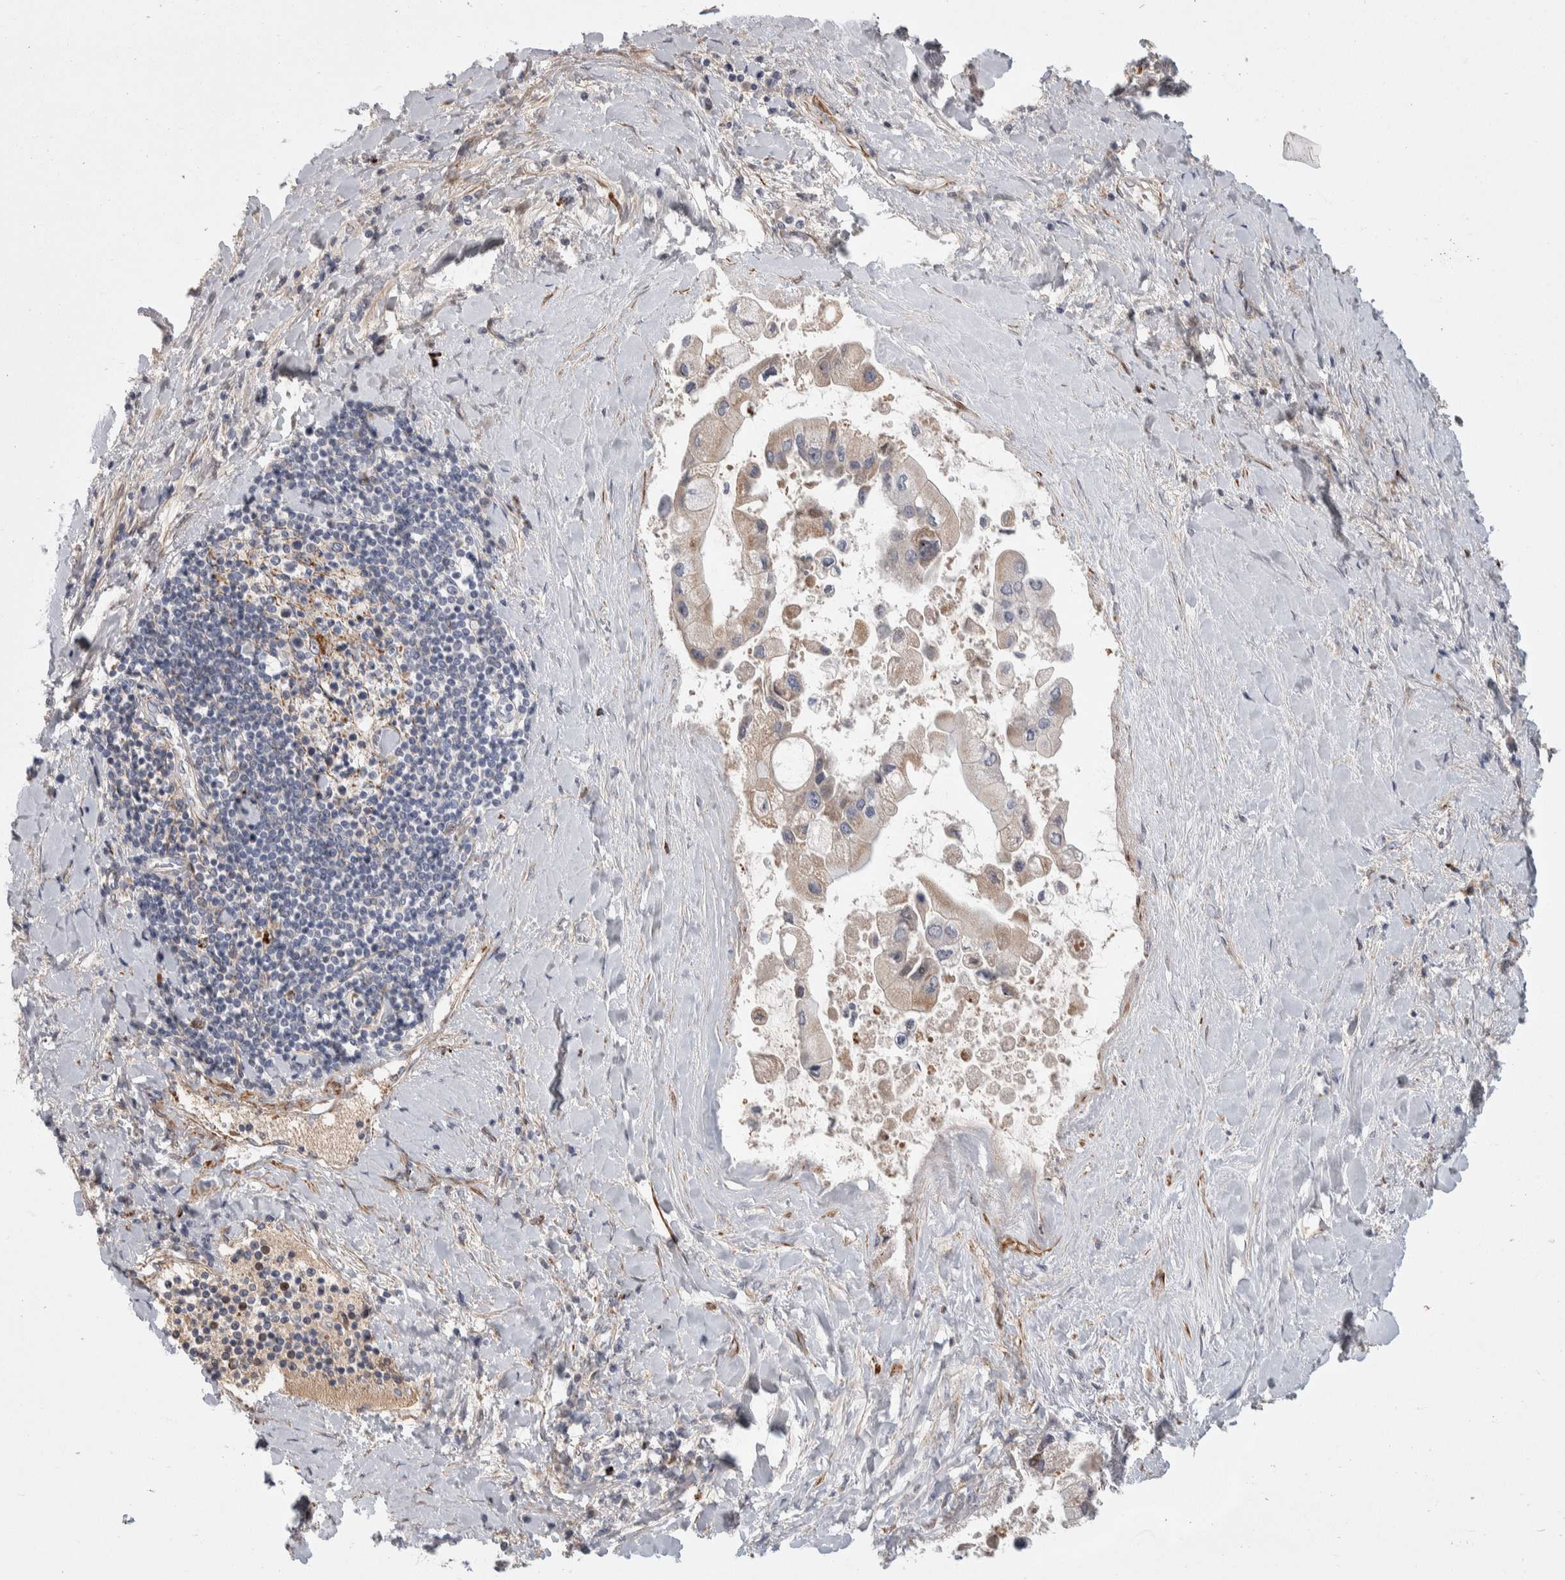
{"staining": {"intensity": "weak", "quantity": "<25%", "location": "cytoplasmic/membranous"}, "tissue": "liver cancer", "cell_type": "Tumor cells", "image_type": "cancer", "snomed": [{"axis": "morphology", "description": "Cholangiocarcinoma"}, {"axis": "topography", "description": "Liver"}], "caption": "Tumor cells are negative for brown protein staining in liver cancer.", "gene": "PSMG3", "patient": {"sex": "male", "age": 50}}